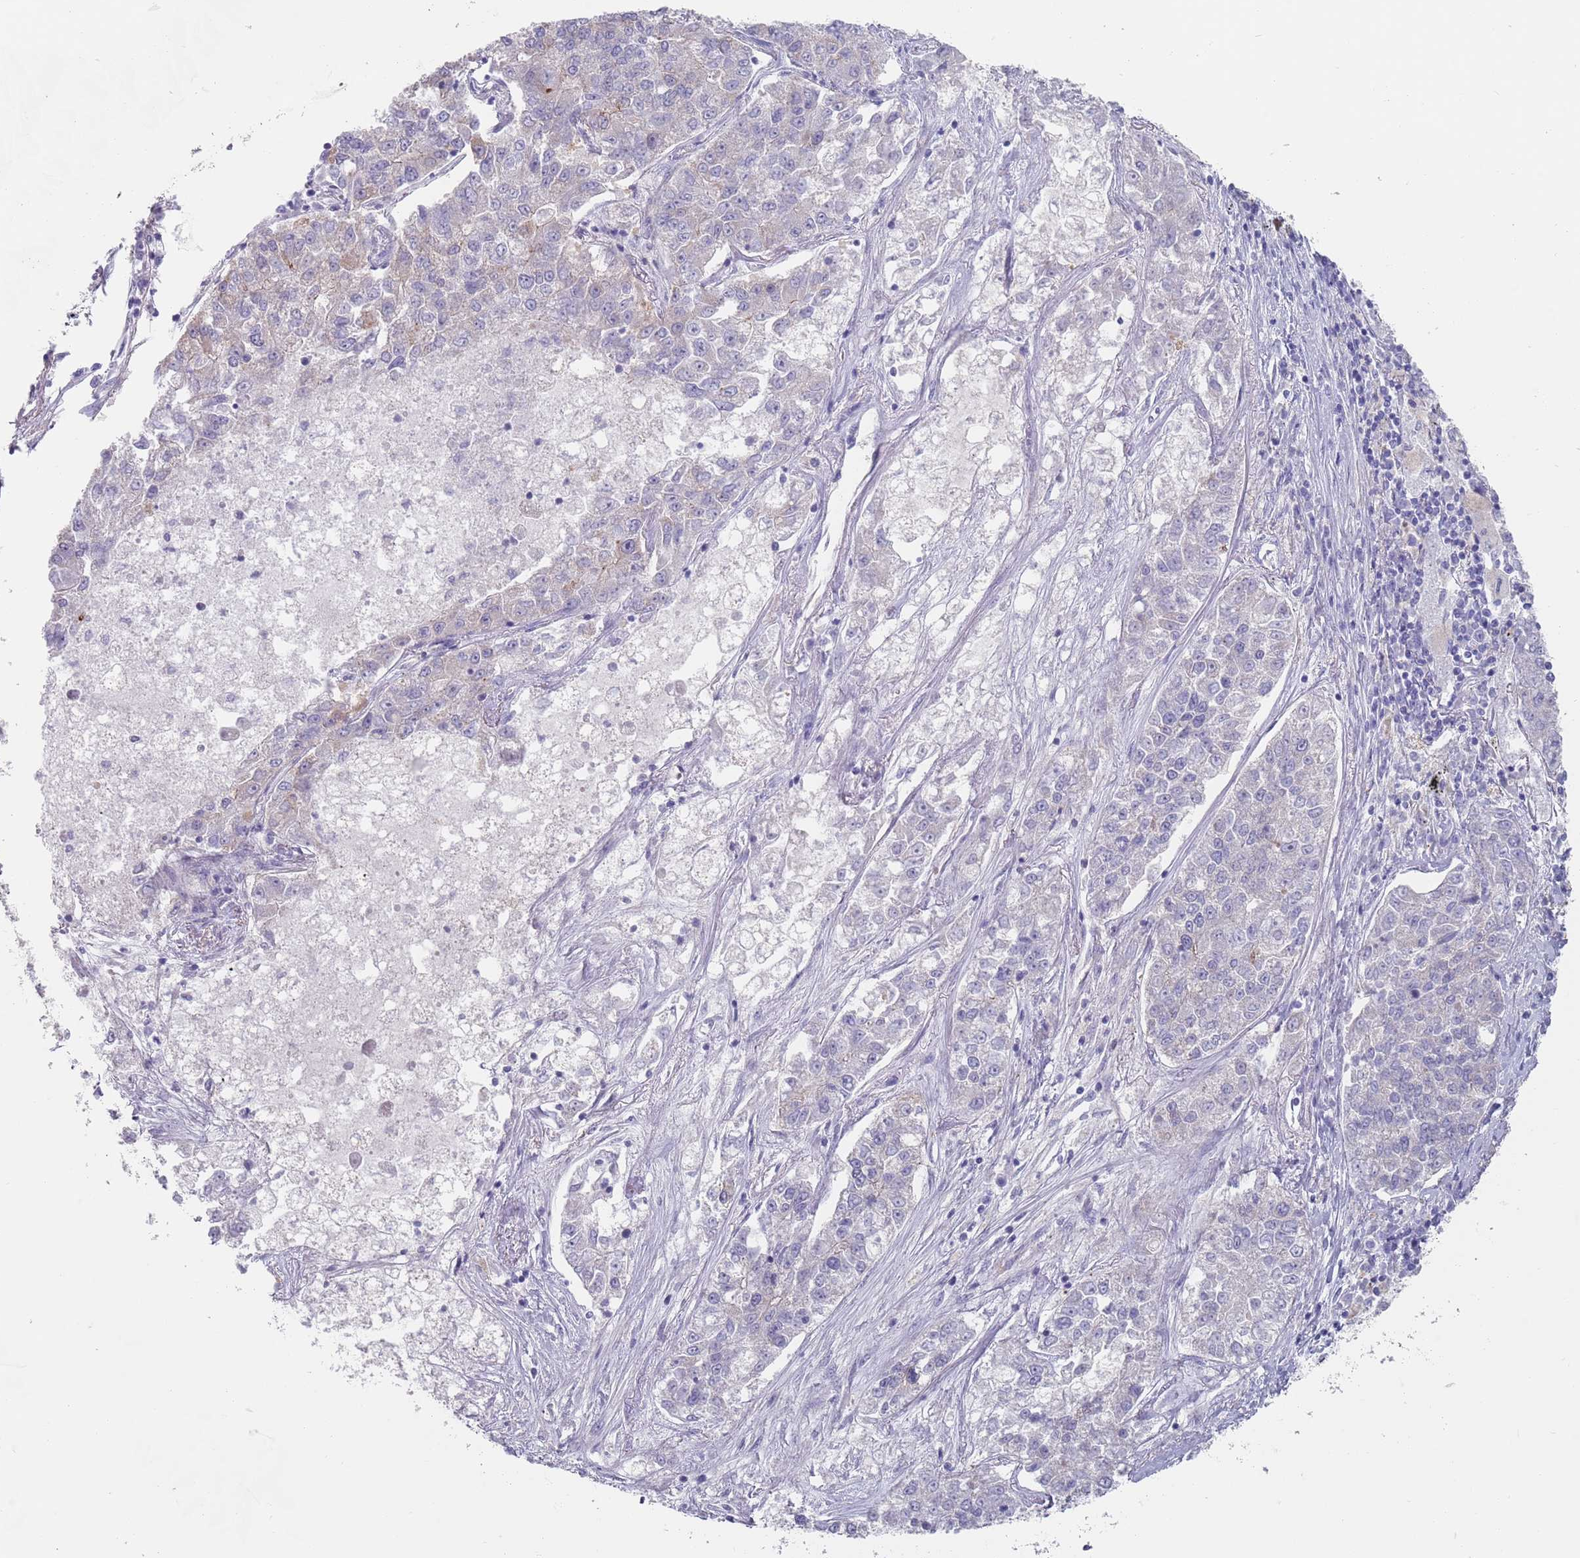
{"staining": {"intensity": "weak", "quantity": "<25%", "location": "cytoplasmic/membranous"}, "tissue": "lung cancer", "cell_type": "Tumor cells", "image_type": "cancer", "snomed": [{"axis": "morphology", "description": "Adenocarcinoma, NOS"}, {"axis": "topography", "description": "Lung"}], "caption": "Immunohistochemistry (IHC) of lung adenocarcinoma shows no staining in tumor cells. (Stains: DAB immunohistochemistry (IHC) with hematoxylin counter stain, Microscopy: brightfield microscopy at high magnification).", "gene": "APPL2", "patient": {"sex": "male", "age": 49}}